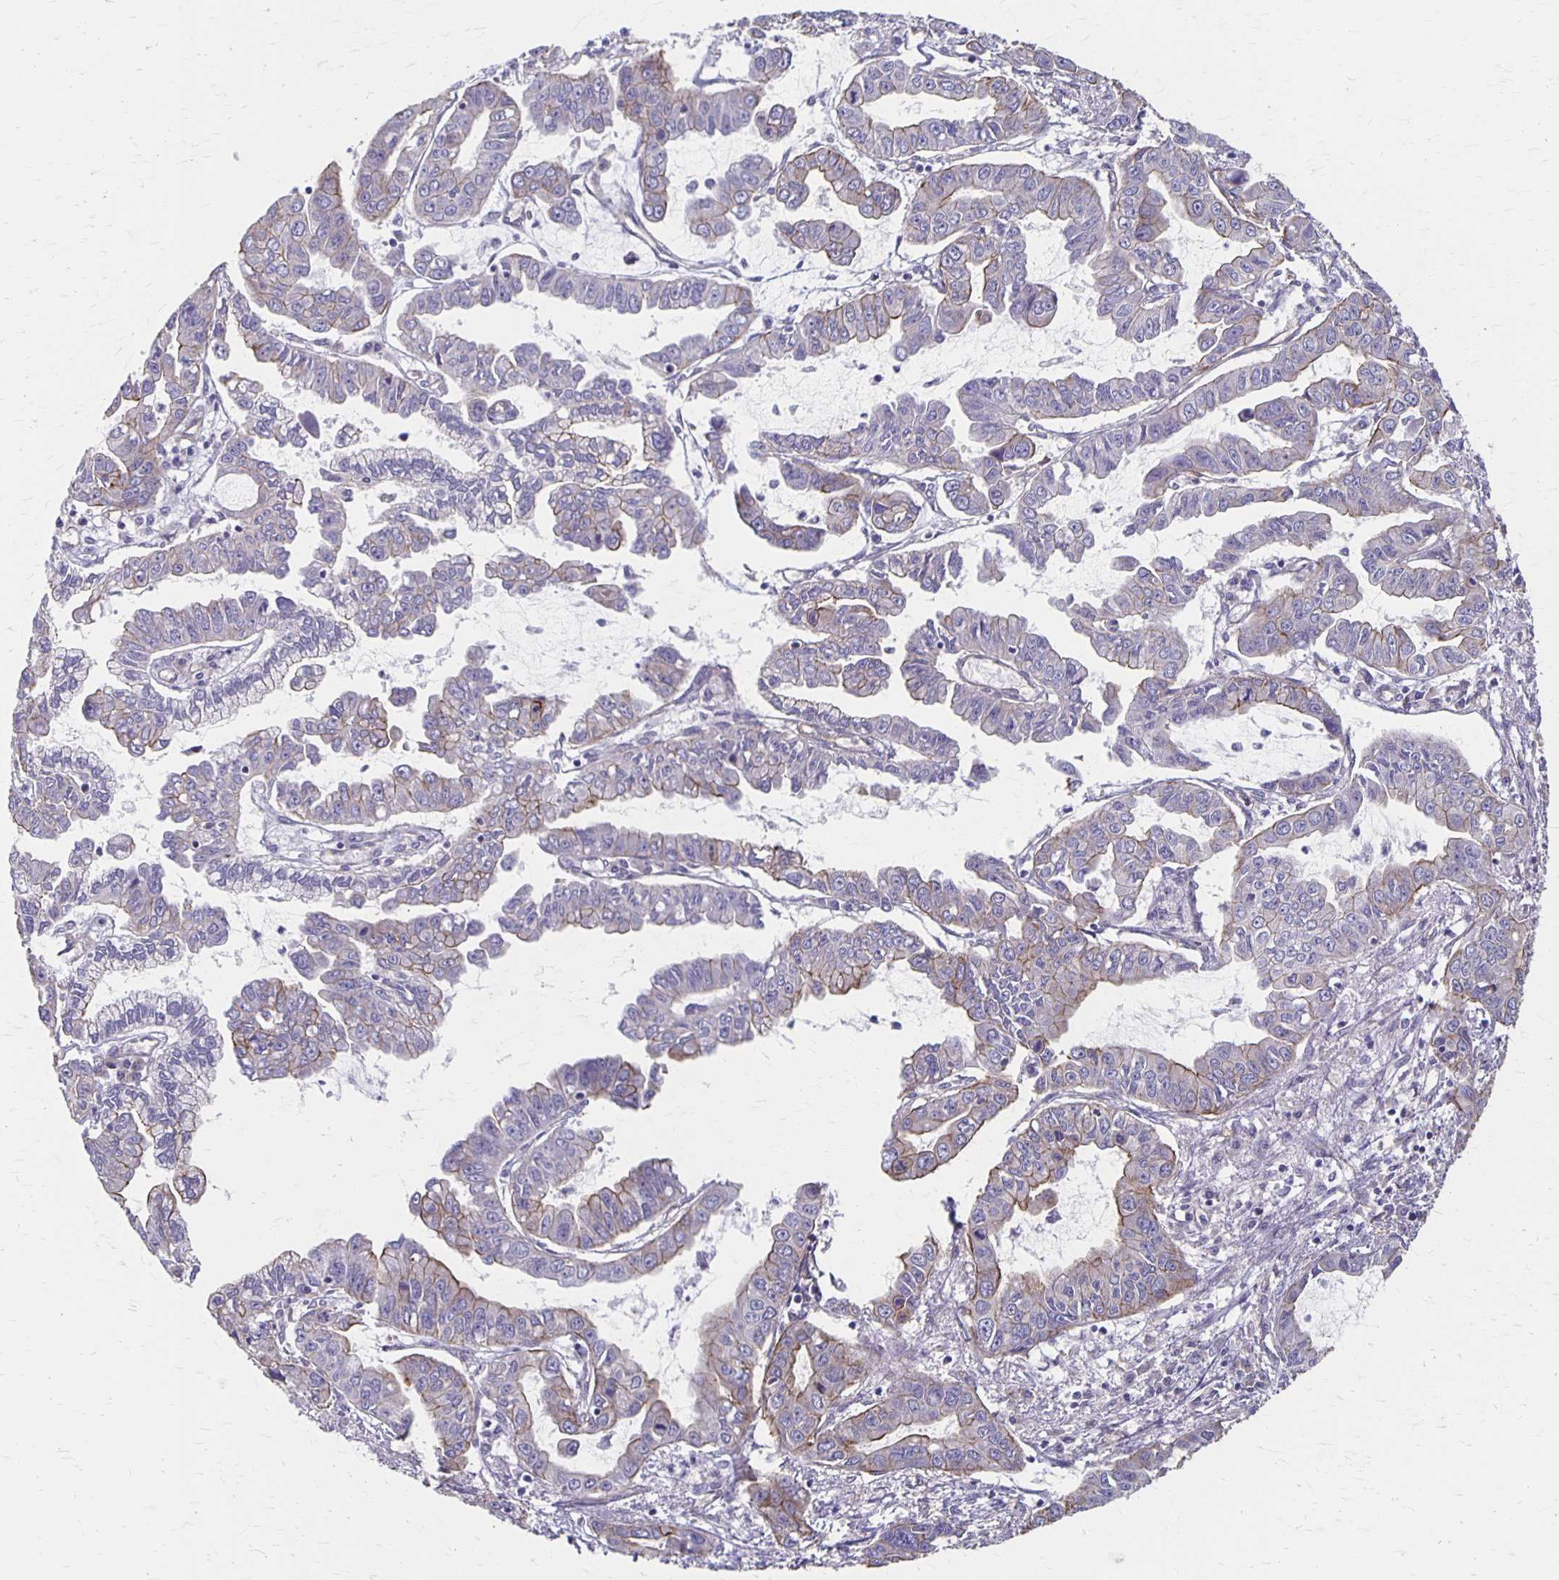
{"staining": {"intensity": "moderate", "quantity": "<25%", "location": "cytoplasmic/membranous"}, "tissue": "liver cancer", "cell_type": "Tumor cells", "image_type": "cancer", "snomed": [{"axis": "morphology", "description": "Cholangiocarcinoma"}, {"axis": "topography", "description": "Liver"}], "caption": "Immunohistochemistry of human liver cancer shows low levels of moderate cytoplasmic/membranous expression in about <25% of tumor cells.", "gene": "PPP1R3E", "patient": {"sex": "male", "age": 58}}